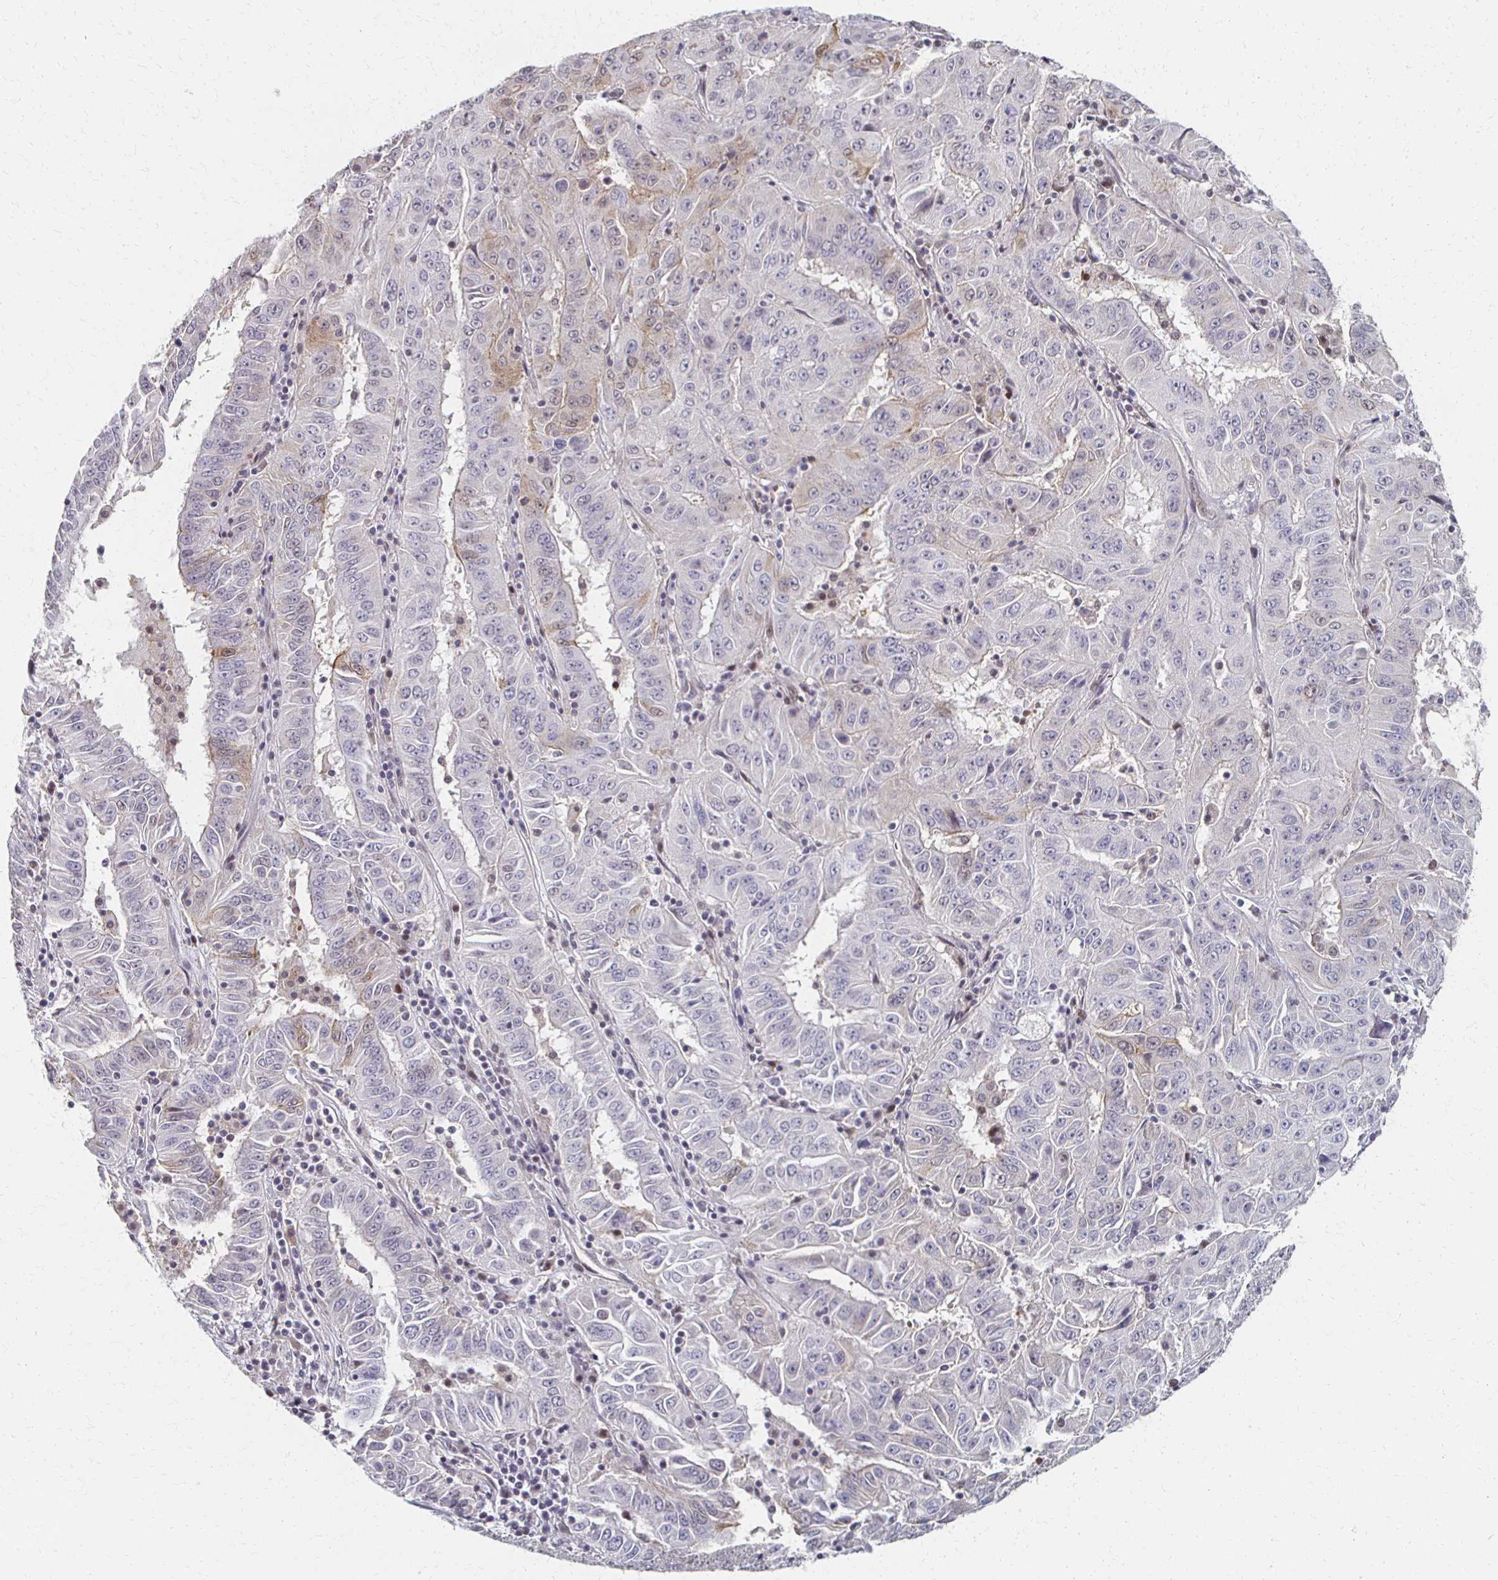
{"staining": {"intensity": "weak", "quantity": "<25%", "location": "cytoplasmic/membranous"}, "tissue": "pancreatic cancer", "cell_type": "Tumor cells", "image_type": "cancer", "snomed": [{"axis": "morphology", "description": "Adenocarcinoma, NOS"}, {"axis": "topography", "description": "Pancreas"}], "caption": "The image exhibits no staining of tumor cells in pancreatic cancer (adenocarcinoma).", "gene": "DAB1", "patient": {"sex": "male", "age": 63}}